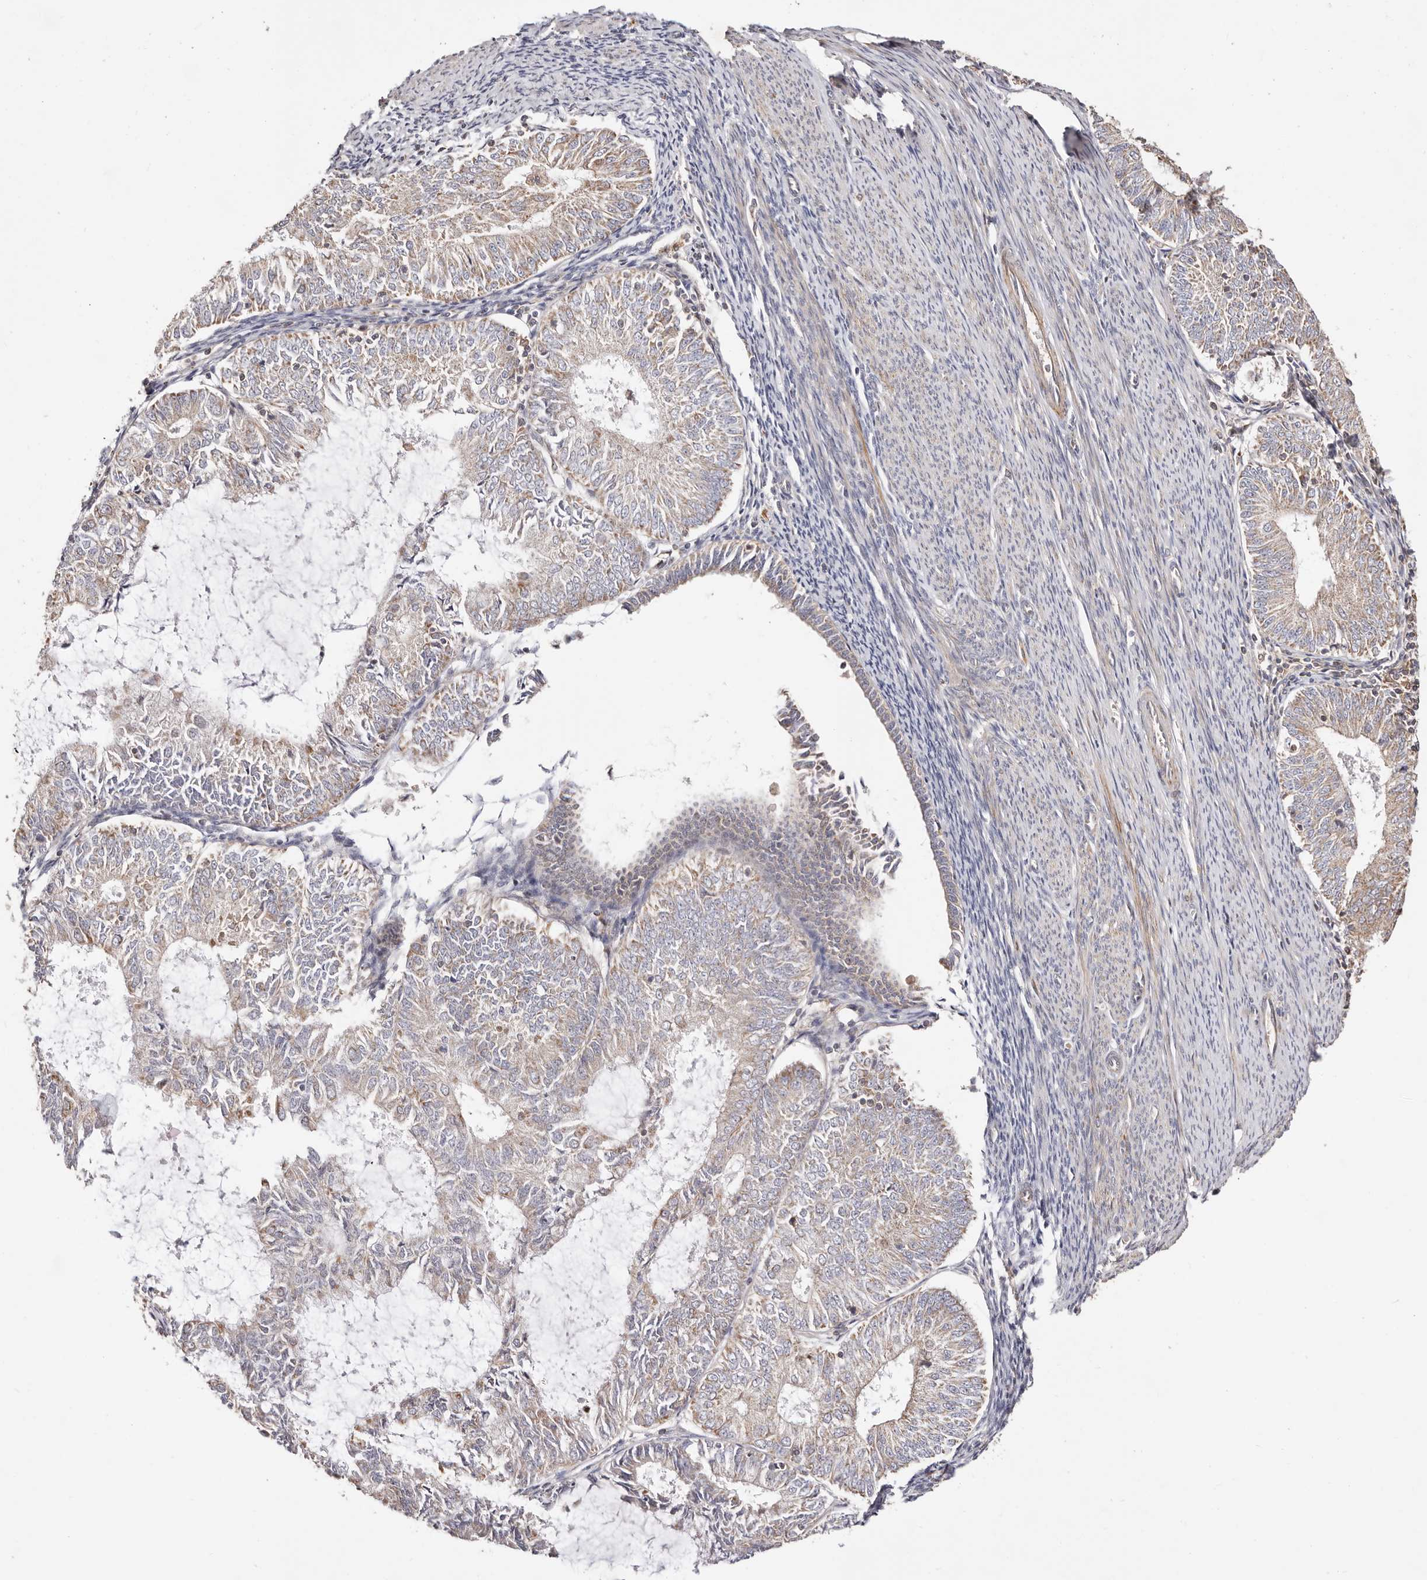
{"staining": {"intensity": "moderate", "quantity": "25%-75%", "location": "cytoplasmic/membranous"}, "tissue": "endometrial cancer", "cell_type": "Tumor cells", "image_type": "cancer", "snomed": [{"axis": "morphology", "description": "Adenocarcinoma, NOS"}, {"axis": "topography", "description": "Endometrium"}], "caption": "Moderate cytoplasmic/membranous expression for a protein is present in about 25%-75% of tumor cells of endometrial adenocarcinoma using immunohistochemistry (IHC).", "gene": "MAPK1", "patient": {"sex": "female", "age": 57}}